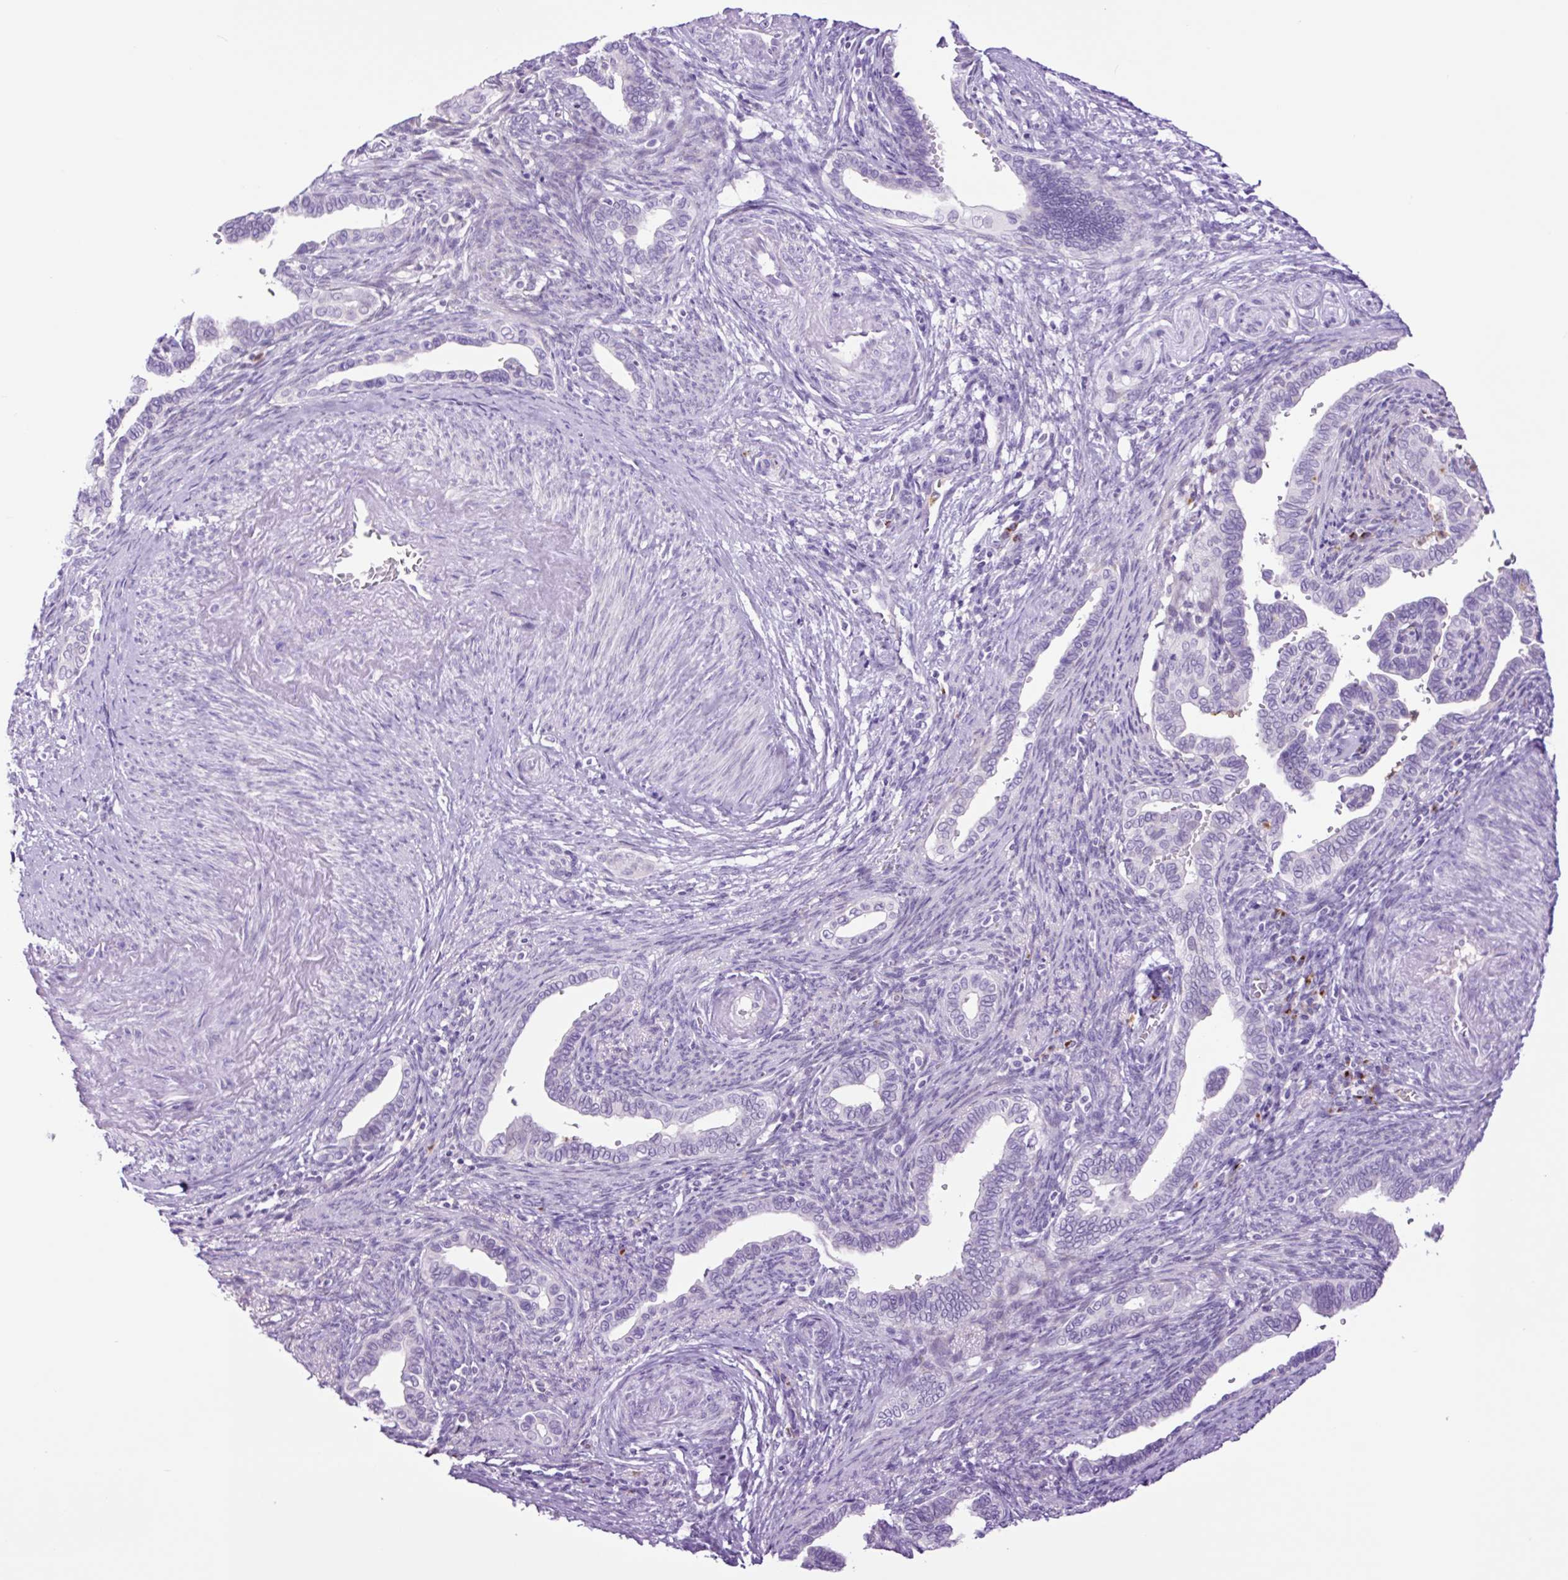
{"staining": {"intensity": "negative", "quantity": "none", "location": "none"}, "tissue": "cervical cancer", "cell_type": "Tumor cells", "image_type": "cancer", "snomed": [{"axis": "morphology", "description": "Adenocarcinoma, NOS"}, {"axis": "morphology", "description": "Adenocarcinoma, Low grade"}, {"axis": "topography", "description": "Cervix"}], "caption": "This histopathology image is of adenocarcinoma (cervical) stained with immunohistochemistry (IHC) to label a protein in brown with the nuclei are counter-stained blue. There is no staining in tumor cells. The staining was performed using DAB (3,3'-diaminobenzidine) to visualize the protein expression in brown, while the nuclei were stained in blue with hematoxylin (Magnification: 20x).", "gene": "MFSD3", "patient": {"sex": "female", "age": 35}}